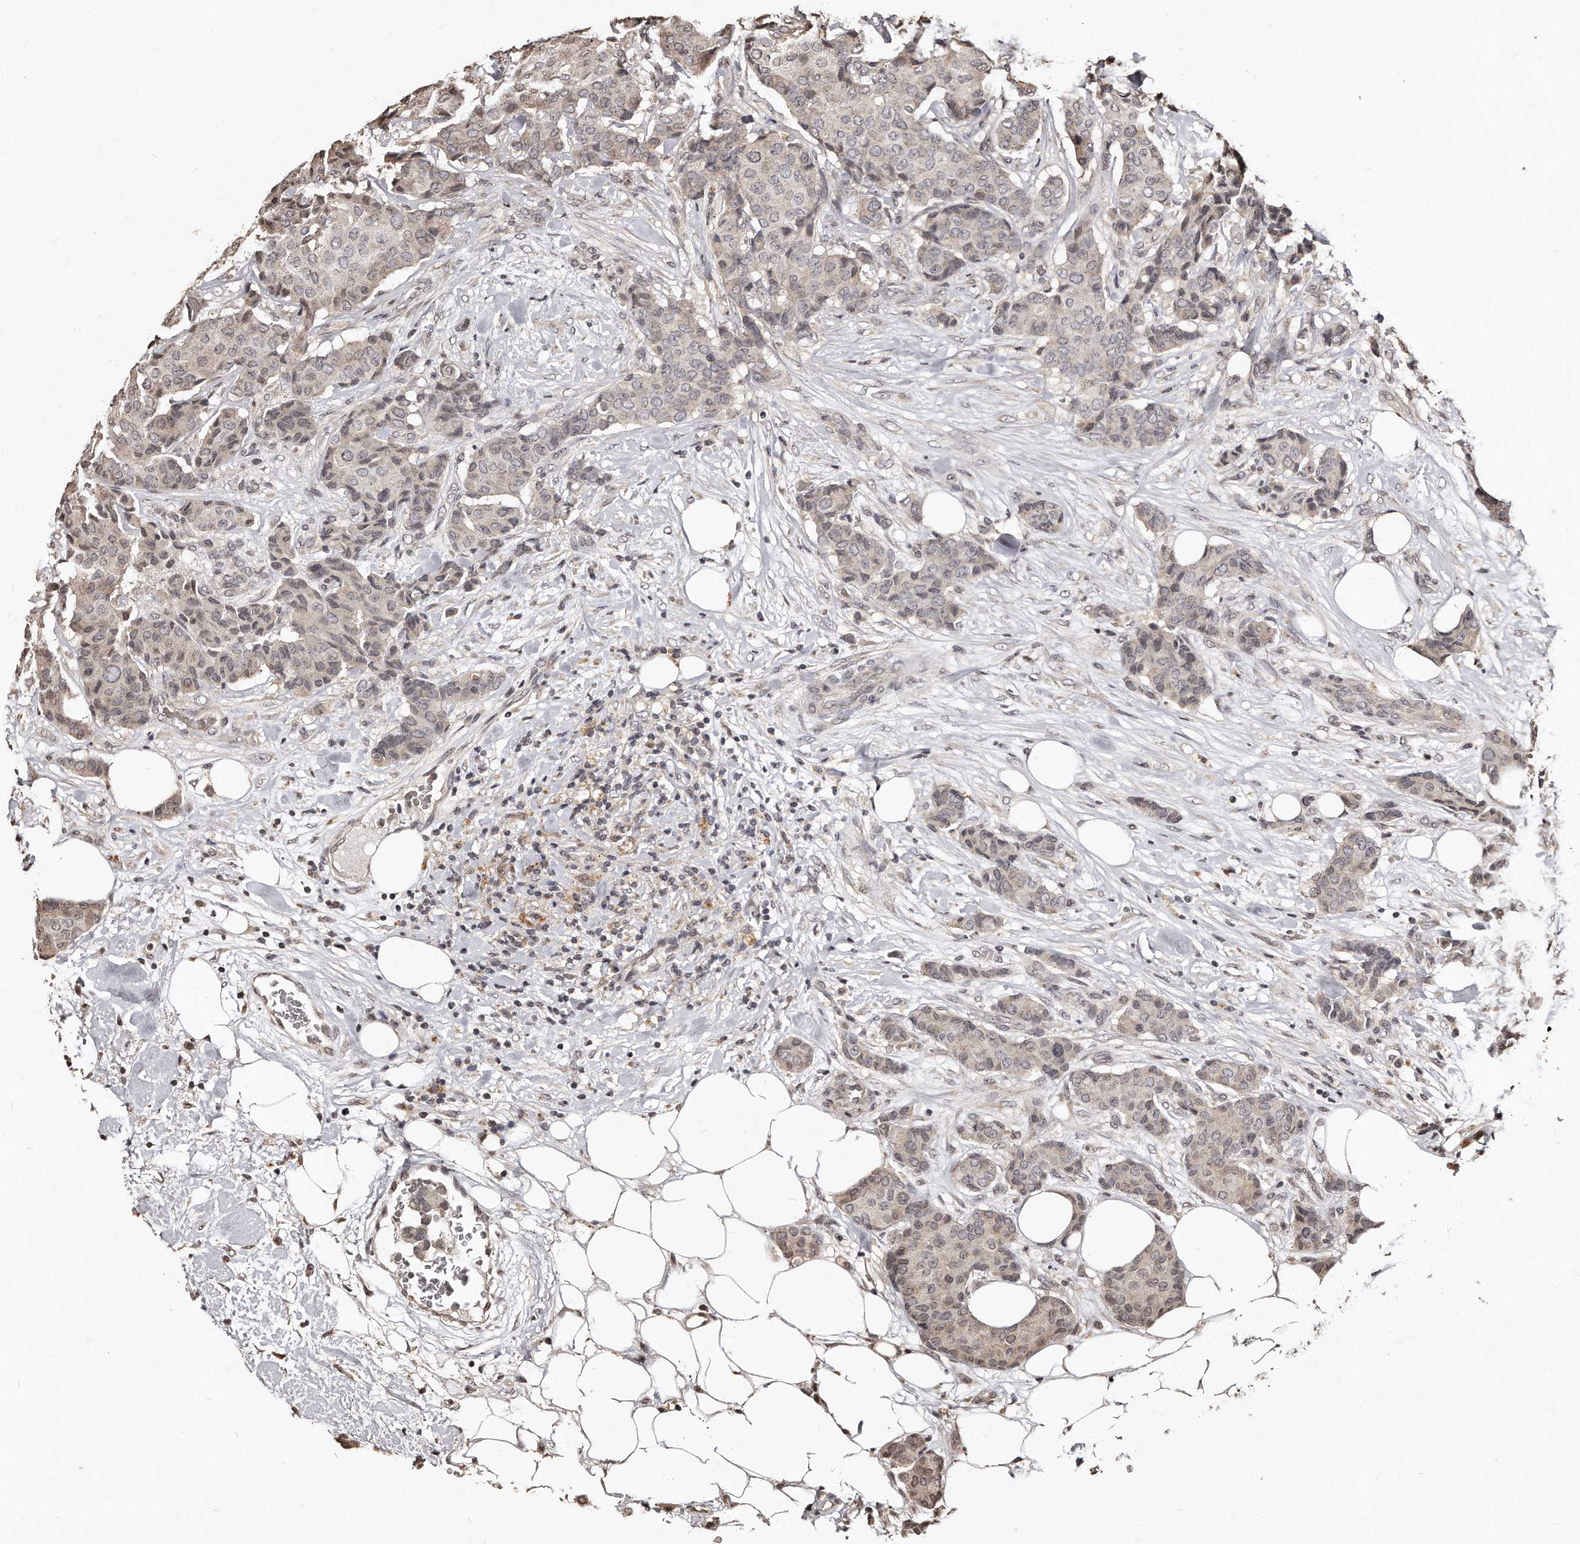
{"staining": {"intensity": "weak", "quantity": "25%-75%", "location": "nuclear"}, "tissue": "breast cancer", "cell_type": "Tumor cells", "image_type": "cancer", "snomed": [{"axis": "morphology", "description": "Duct carcinoma"}, {"axis": "topography", "description": "Breast"}], "caption": "A low amount of weak nuclear expression is appreciated in approximately 25%-75% of tumor cells in breast intraductal carcinoma tissue. (DAB IHC with brightfield microscopy, high magnification).", "gene": "TSHR", "patient": {"sex": "female", "age": 75}}